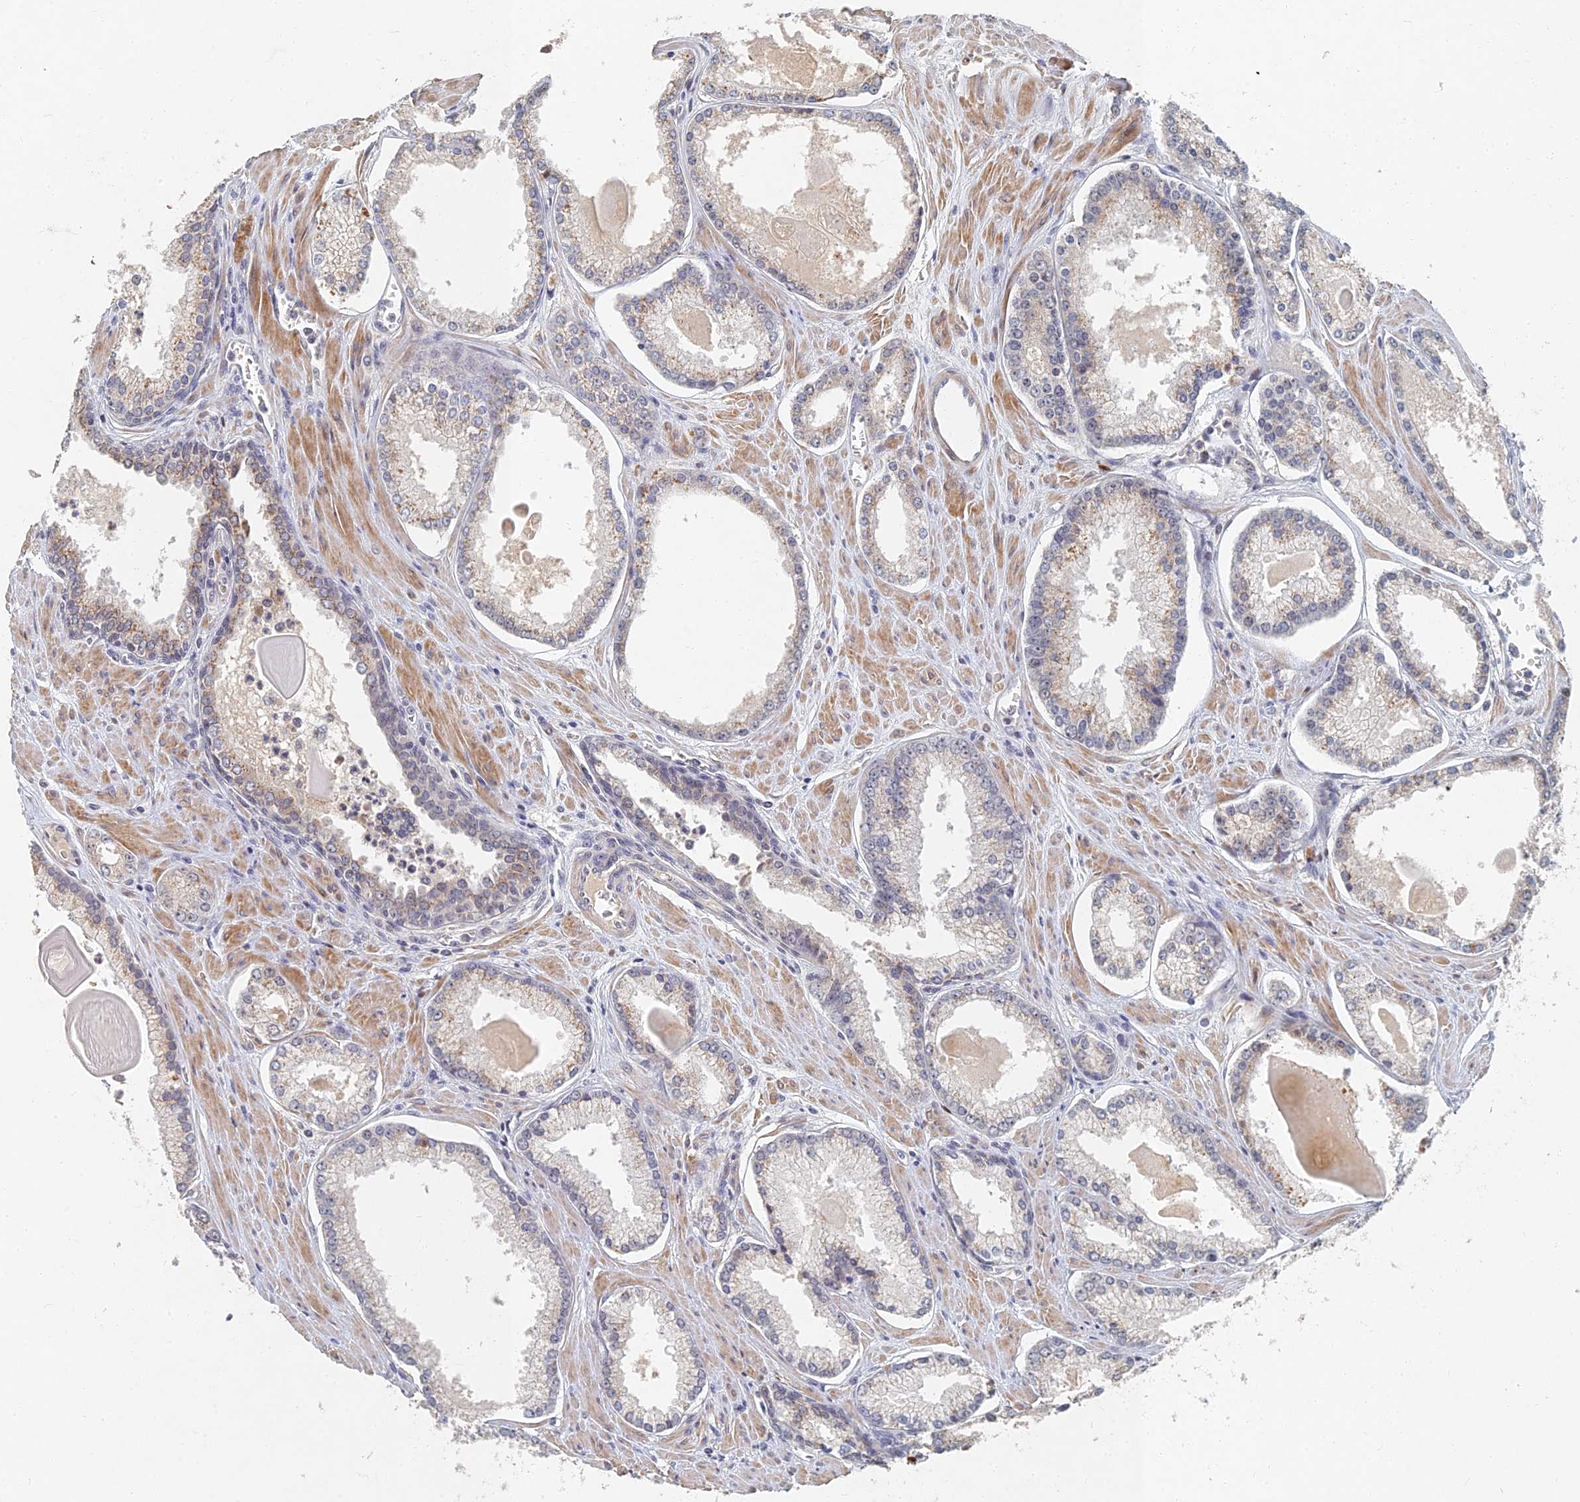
{"staining": {"intensity": "weak", "quantity": "<25%", "location": "cytoplasmic/membranous"}, "tissue": "prostate cancer", "cell_type": "Tumor cells", "image_type": "cancer", "snomed": [{"axis": "morphology", "description": "Adenocarcinoma, Low grade"}, {"axis": "topography", "description": "Prostate"}], "caption": "Human prostate low-grade adenocarcinoma stained for a protein using immunohistochemistry displays no expression in tumor cells.", "gene": "GNA15", "patient": {"sex": "male", "age": 54}}